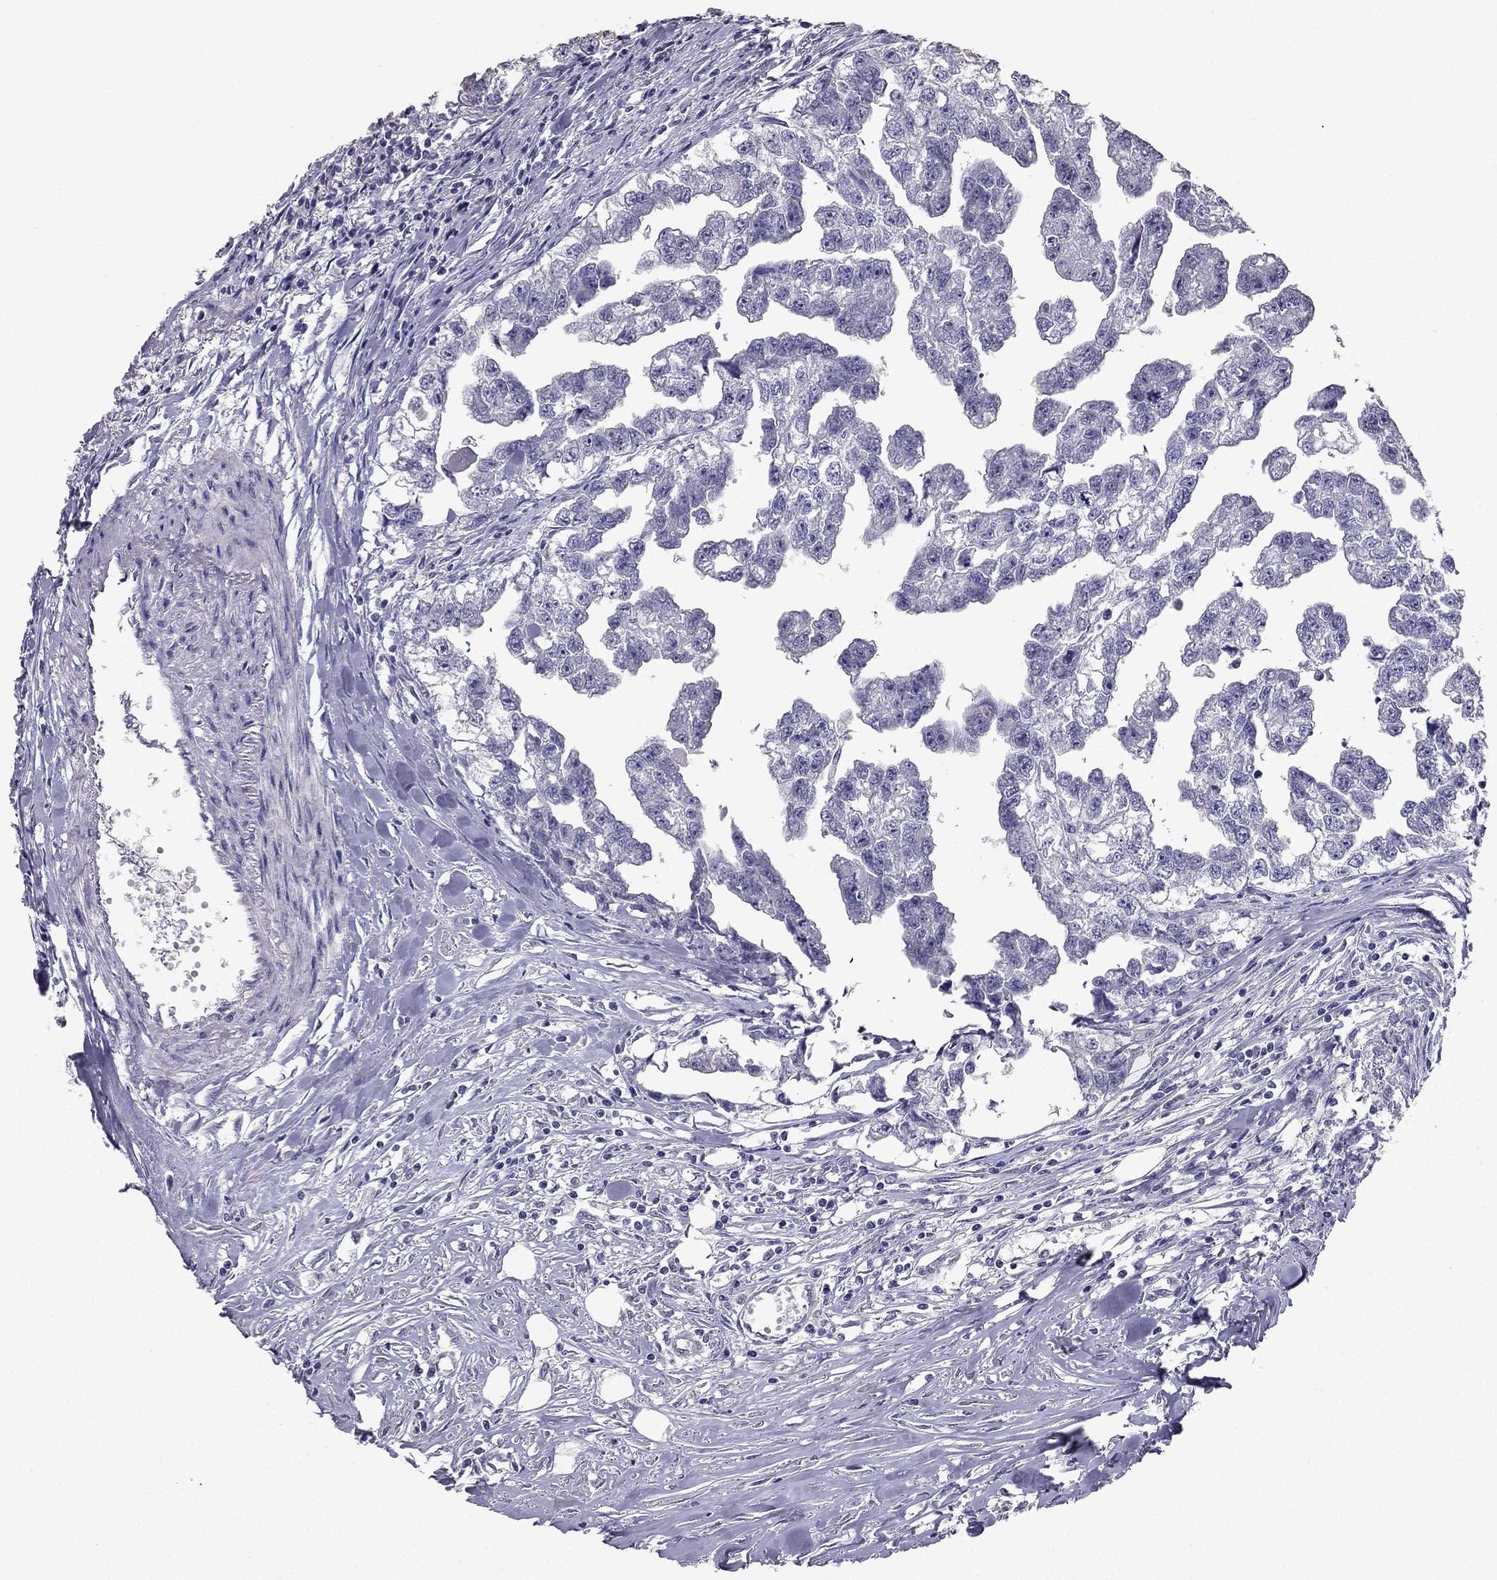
{"staining": {"intensity": "negative", "quantity": "none", "location": "none"}, "tissue": "testis cancer", "cell_type": "Tumor cells", "image_type": "cancer", "snomed": [{"axis": "morphology", "description": "Carcinoma, Embryonal, NOS"}, {"axis": "morphology", "description": "Teratoma, malignant, NOS"}, {"axis": "topography", "description": "Testis"}], "caption": "Tumor cells are negative for protein expression in human testis teratoma (malignant).", "gene": "SCG5", "patient": {"sex": "male", "age": 44}}